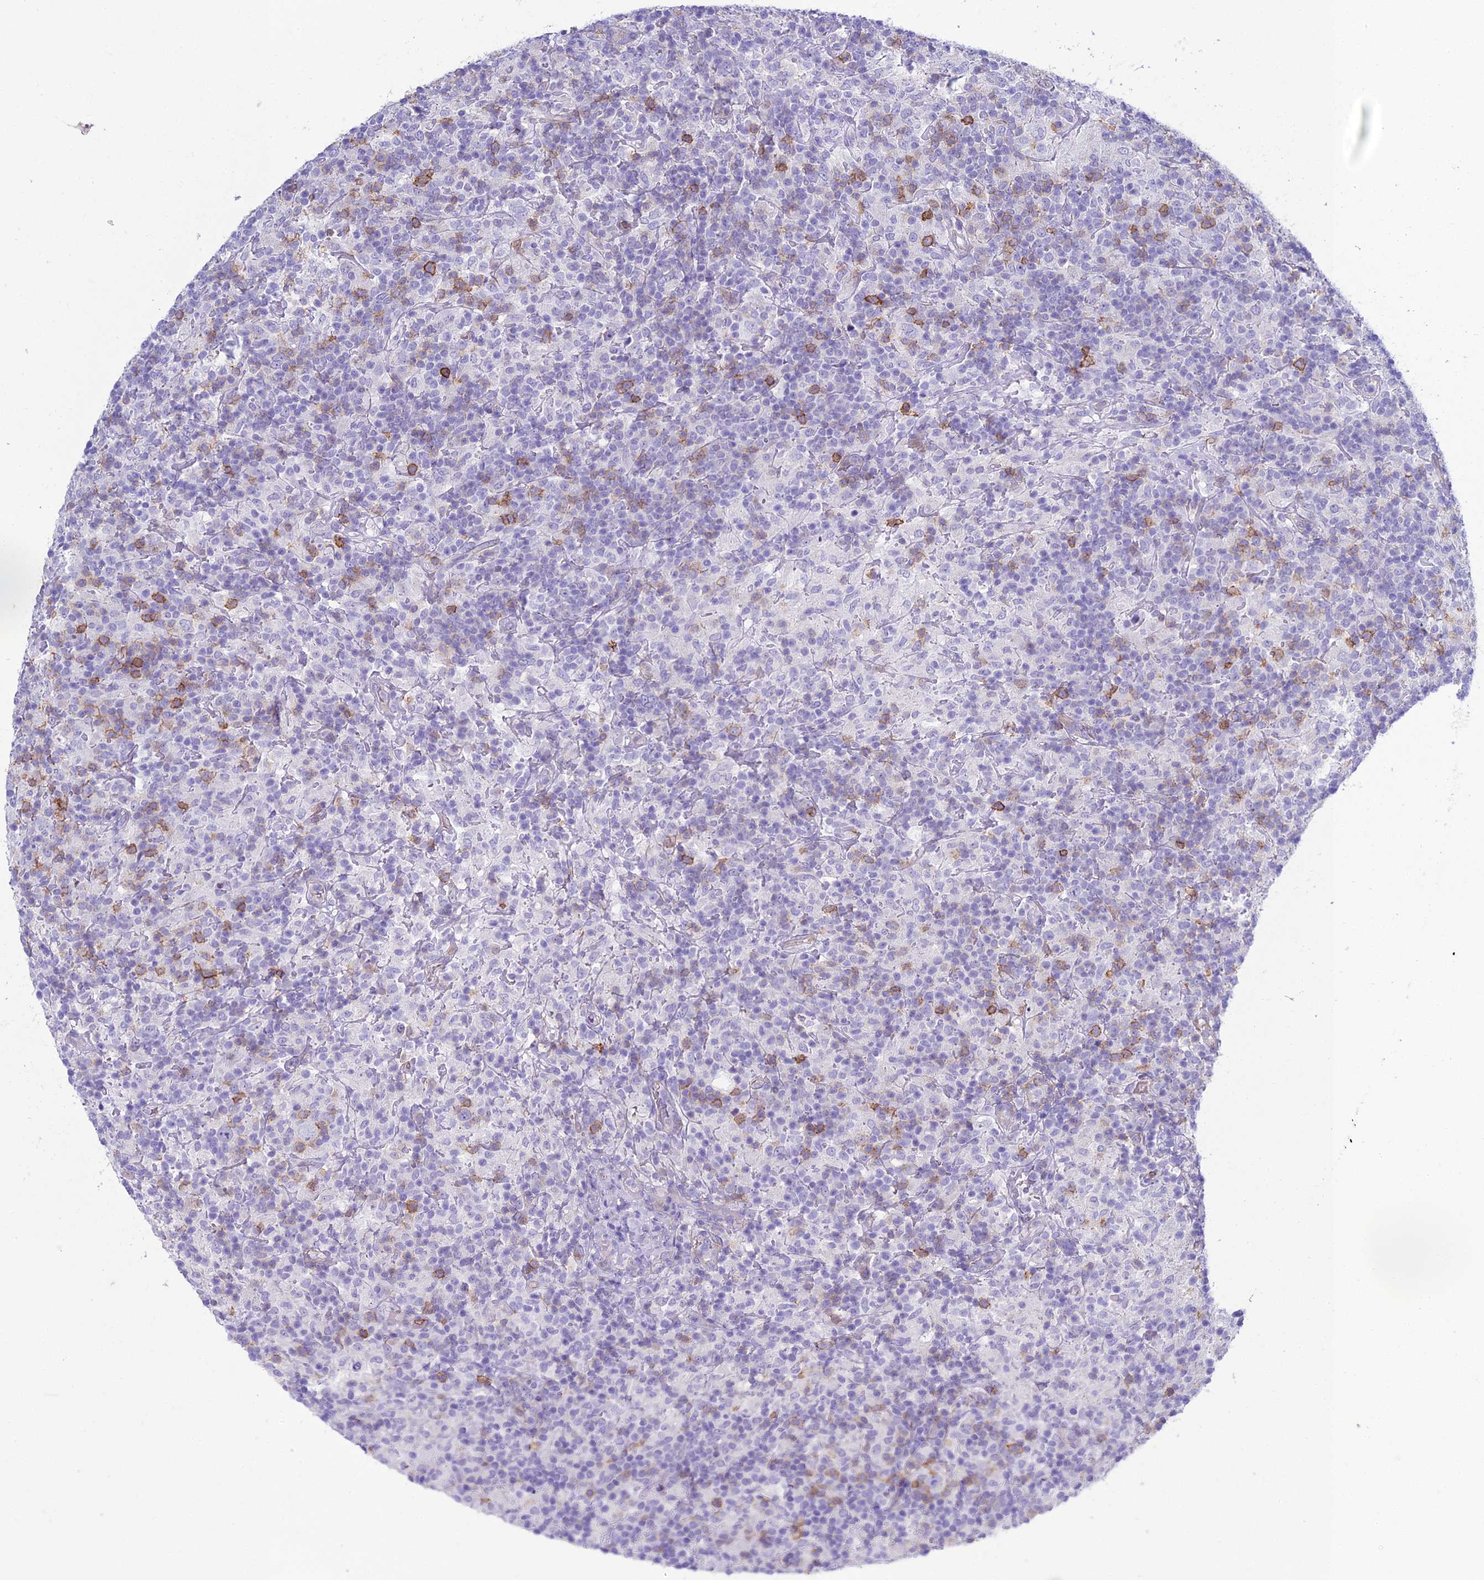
{"staining": {"intensity": "negative", "quantity": "none", "location": "none"}, "tissue": "lymphoma", "cell_type": "Tumor cells", "image_type": "cancer", "snomed": [{"axis": "morphology", "description": "Hodgkin's disease, NOS"}, {"axis": "topography", "description": "Lymph node"}], "caption": "Tumor cells are negative for protein expression in human Hodgkin's disease. (DAB IHC, high magnification).", "gene": "OR1Q1", "patient": {"sex": "male", "age": 70}}